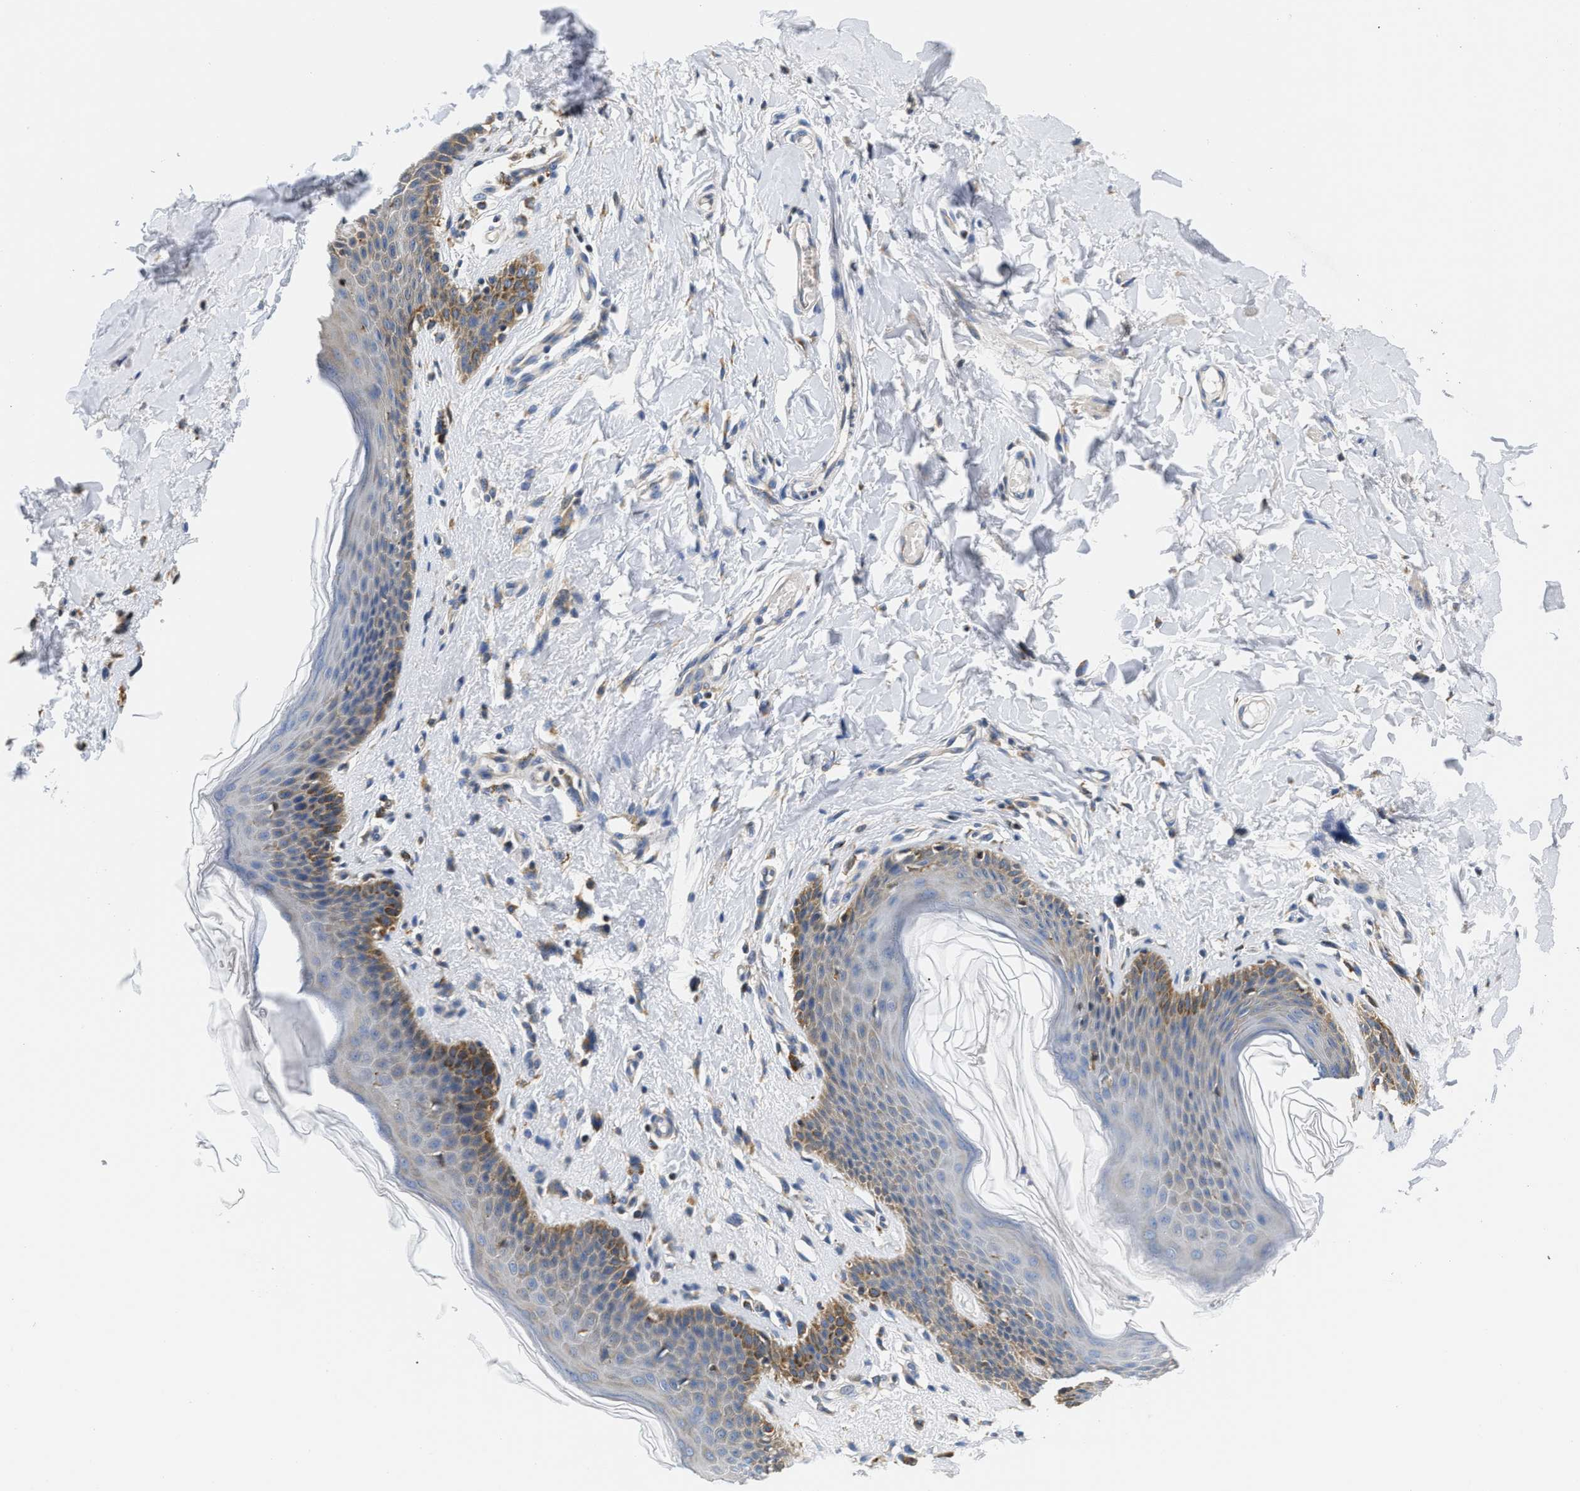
{"staining": {"intensity": "moderate", "quantity": "<25%", "location": "cytoplasmic/membranous"}, "tissue": "skin", "cell_type": "Epidermal cells", "image_type": "normal", "snomed": [{"axis": "morphology", "description": "Normal tissue, NOS"}, {"axis": "topography", "description": "Vulva"}], "caption": "The immunohistochemical stain shows moderate cytoplasmic/membranous positivity in epidermal cells of unremarkable skin. (DAB = brown stain, brightfield microscopy at high magnification).", "gene": "HDHD3", "patient": {"sex": "female", "age": 66}}